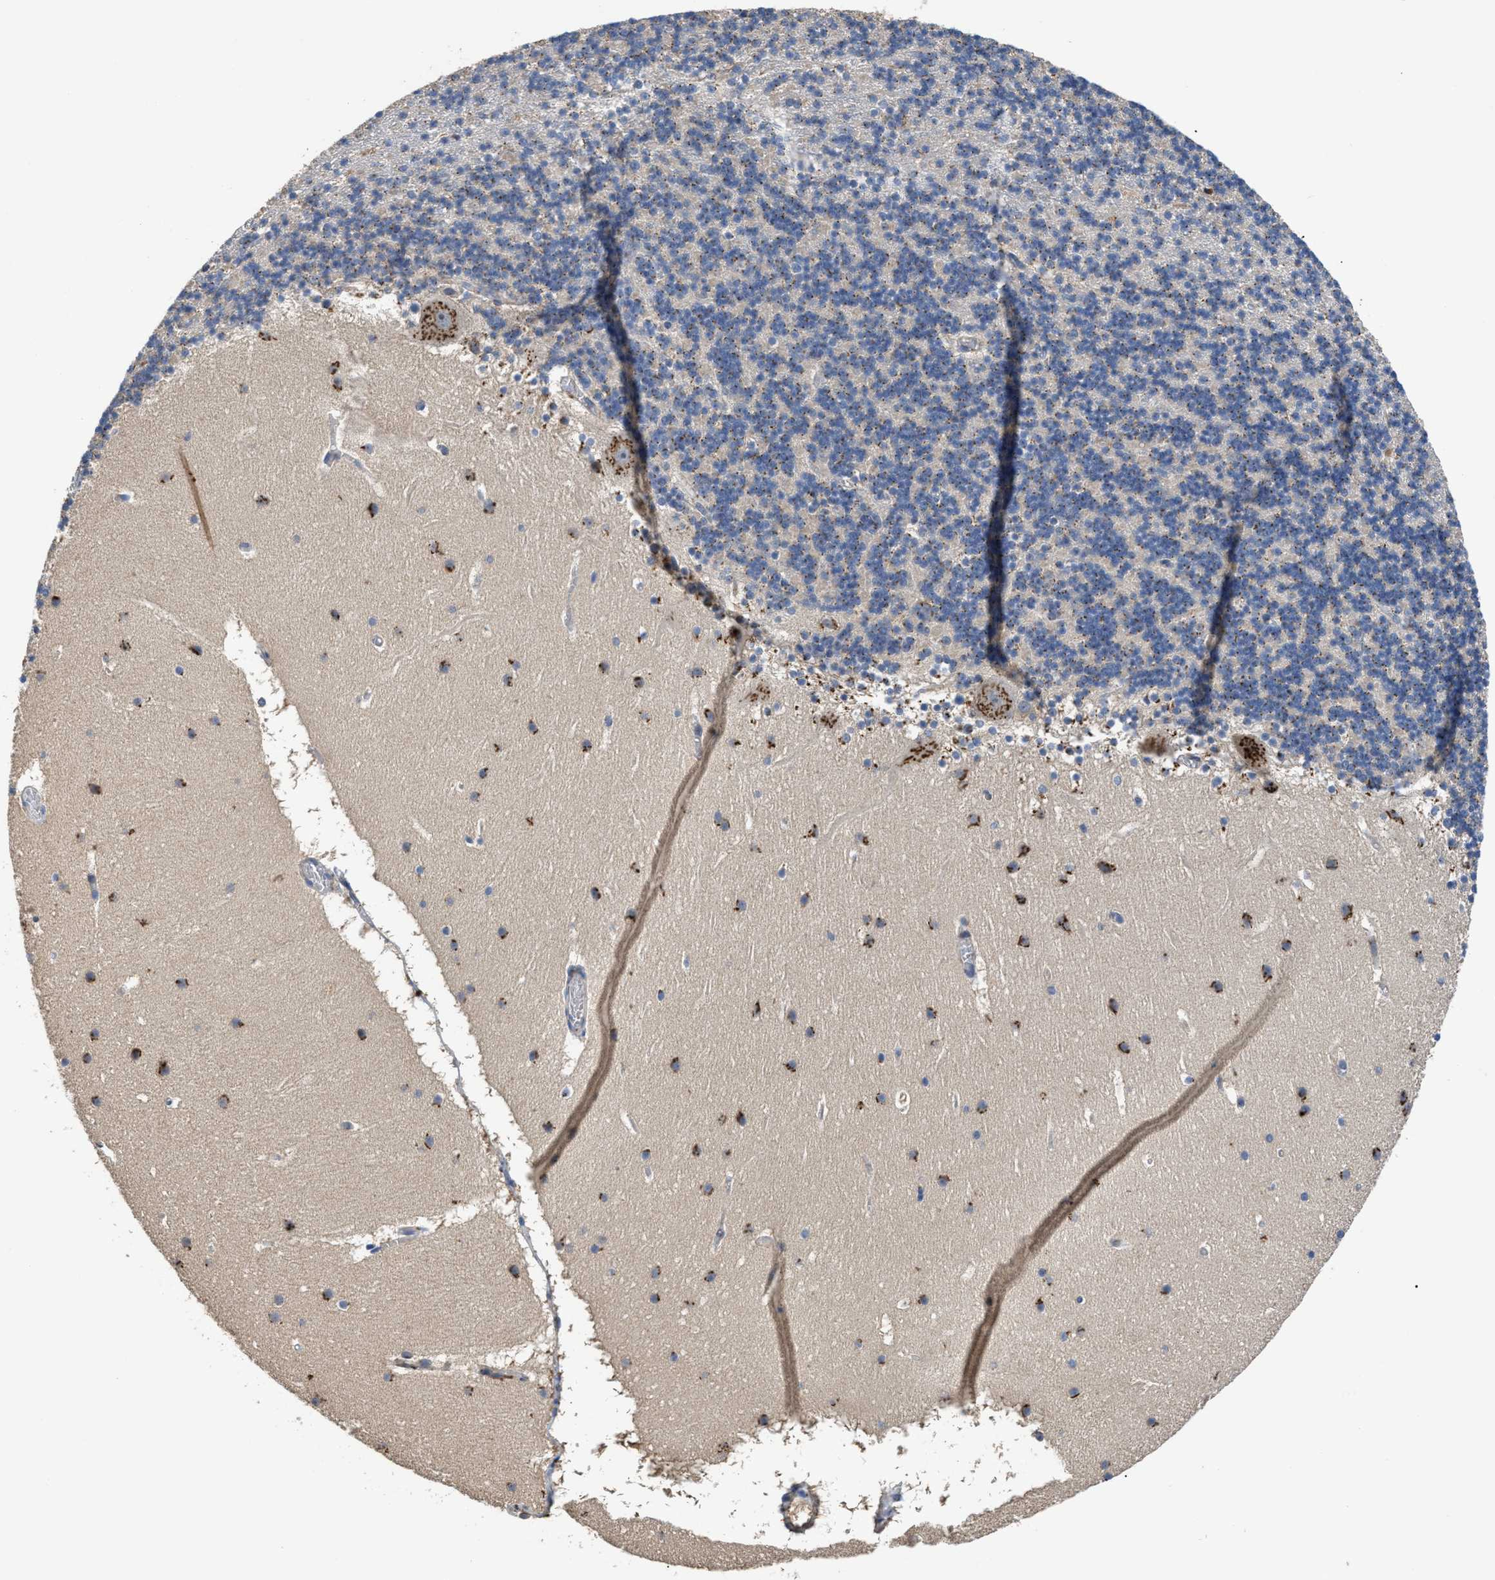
{"staining": {"intensity": "negative", "quantity": "none", "location": "none"}, "tissue": "cerebellum", "cell_type": "Cells in granular layer", "image_type": "normal", "snomed": [{"axis": "morphology", "description": "Normal tissue, NOS"}, {"axis": "topography", "description": "Cerebellum"}], "caption": "A high-resolution histopathology image shows IHC staining of normal cerebellum, which shows no significant positivity in cells in granular layer. (Stains: DAB (3,3'-diaminobenzidine) IHC with hematoxylin counter stain, Microscopy: brightfield microscopy at high magnification).", "gene": "SIK2", "patient": {"sex": "male", "age": 45}}